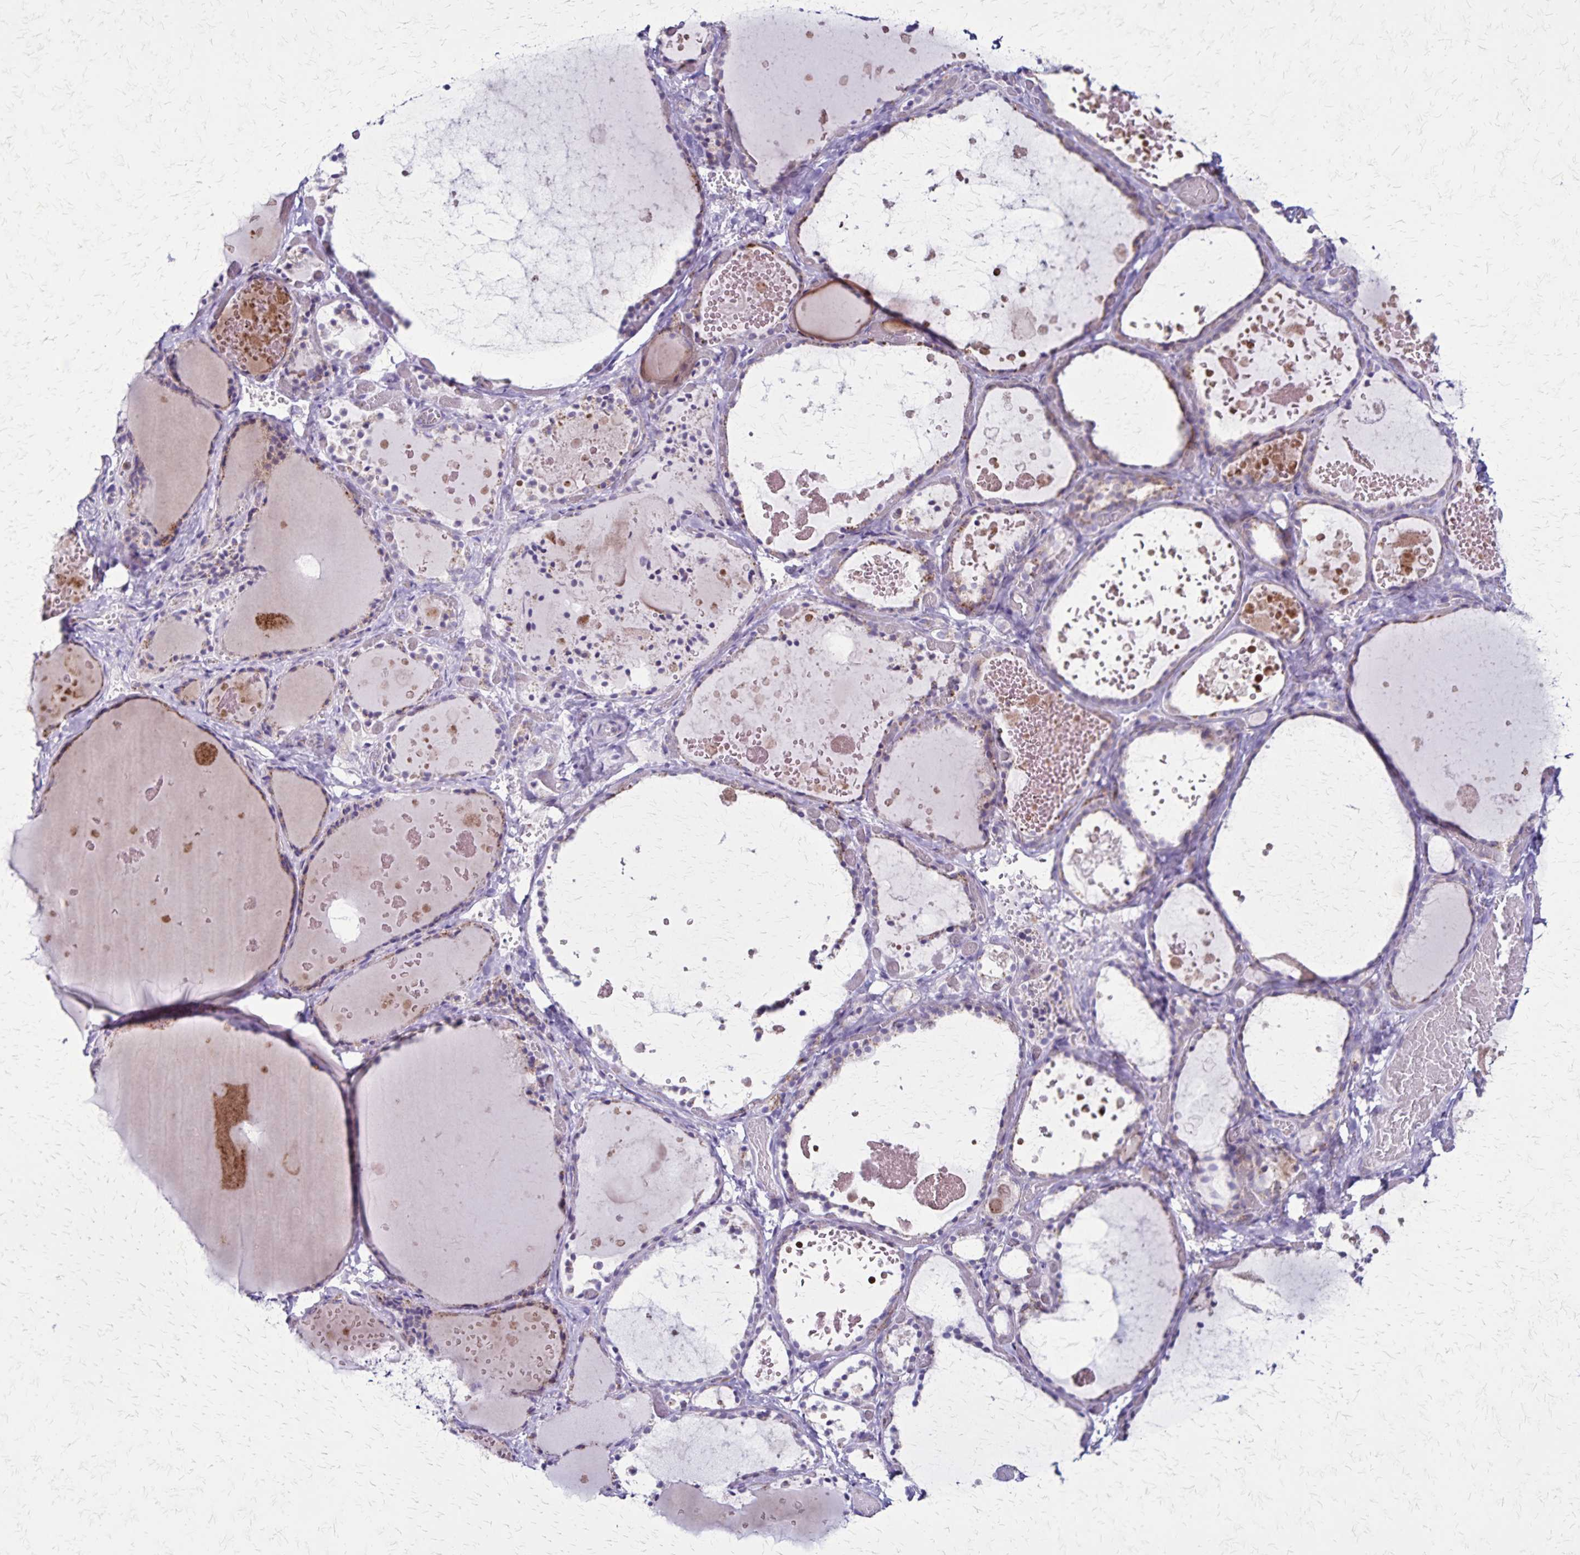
{"staining": {"intensity": "weak", "quantity": "<25%", "location": "cytoplasmic/membranous"}, "tissue": "thyroid gland", "cell_type": "Glandular cells", "image_type": "normal", "snomed": [{"axis": "morphology", "description": "Normal tissue, NOS"}, {"axis": "topography", "description": "Thyroid gland"}], "caption": "An IHC micrograph of benign thyroid gland is shown. There is no staining in glandular cells of thyroid gland.", "gene": "OR51B5", "patient": {"sex": "female", "age": 56}}